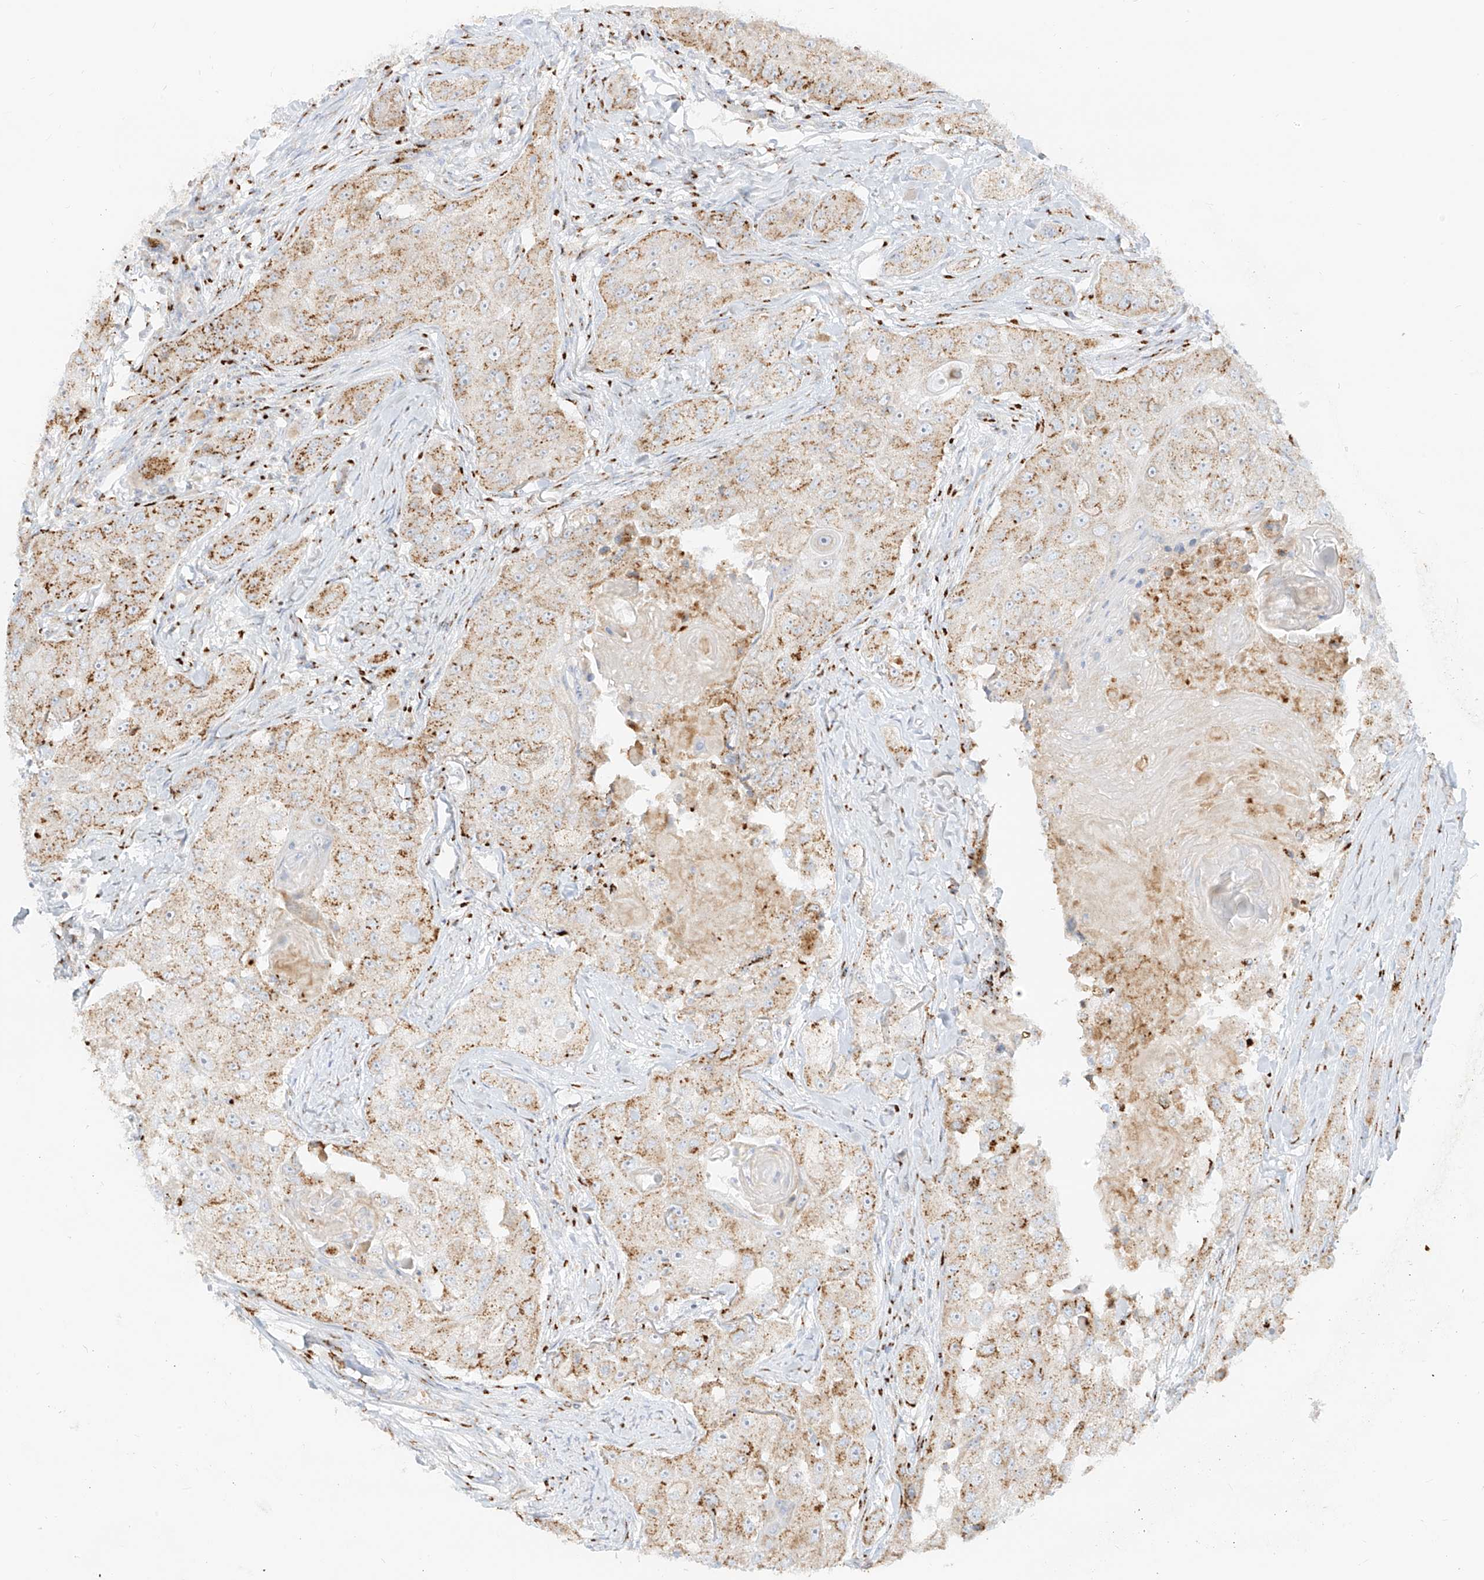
{"staining": {"intensity": "moderate", "quantity": ">75%", "location": "cytoplasmic/membranous"}, "tissue": "head and neck cancer", "cell_type": "Tumor cells", "image_type": "cancer", "snomed": [{"axis": "morphology", "description": "Normal tissue, NOS"}, {"axis": "morphology", "description": "Squamous cell carcinoma, NOS"}, {"axis": "topography", "description": "Skeletal muscle"}, {"axis": "topography", "description": "Head-Neck"}], "caption": "Squamous cell carcinoma (head and neck) tissue displays moderate cytoplasmic/membranous positivity in approximately >75% of tumor cells", "gene": "TMEM87B", "patient": {"sex": "male", "age": 51}}